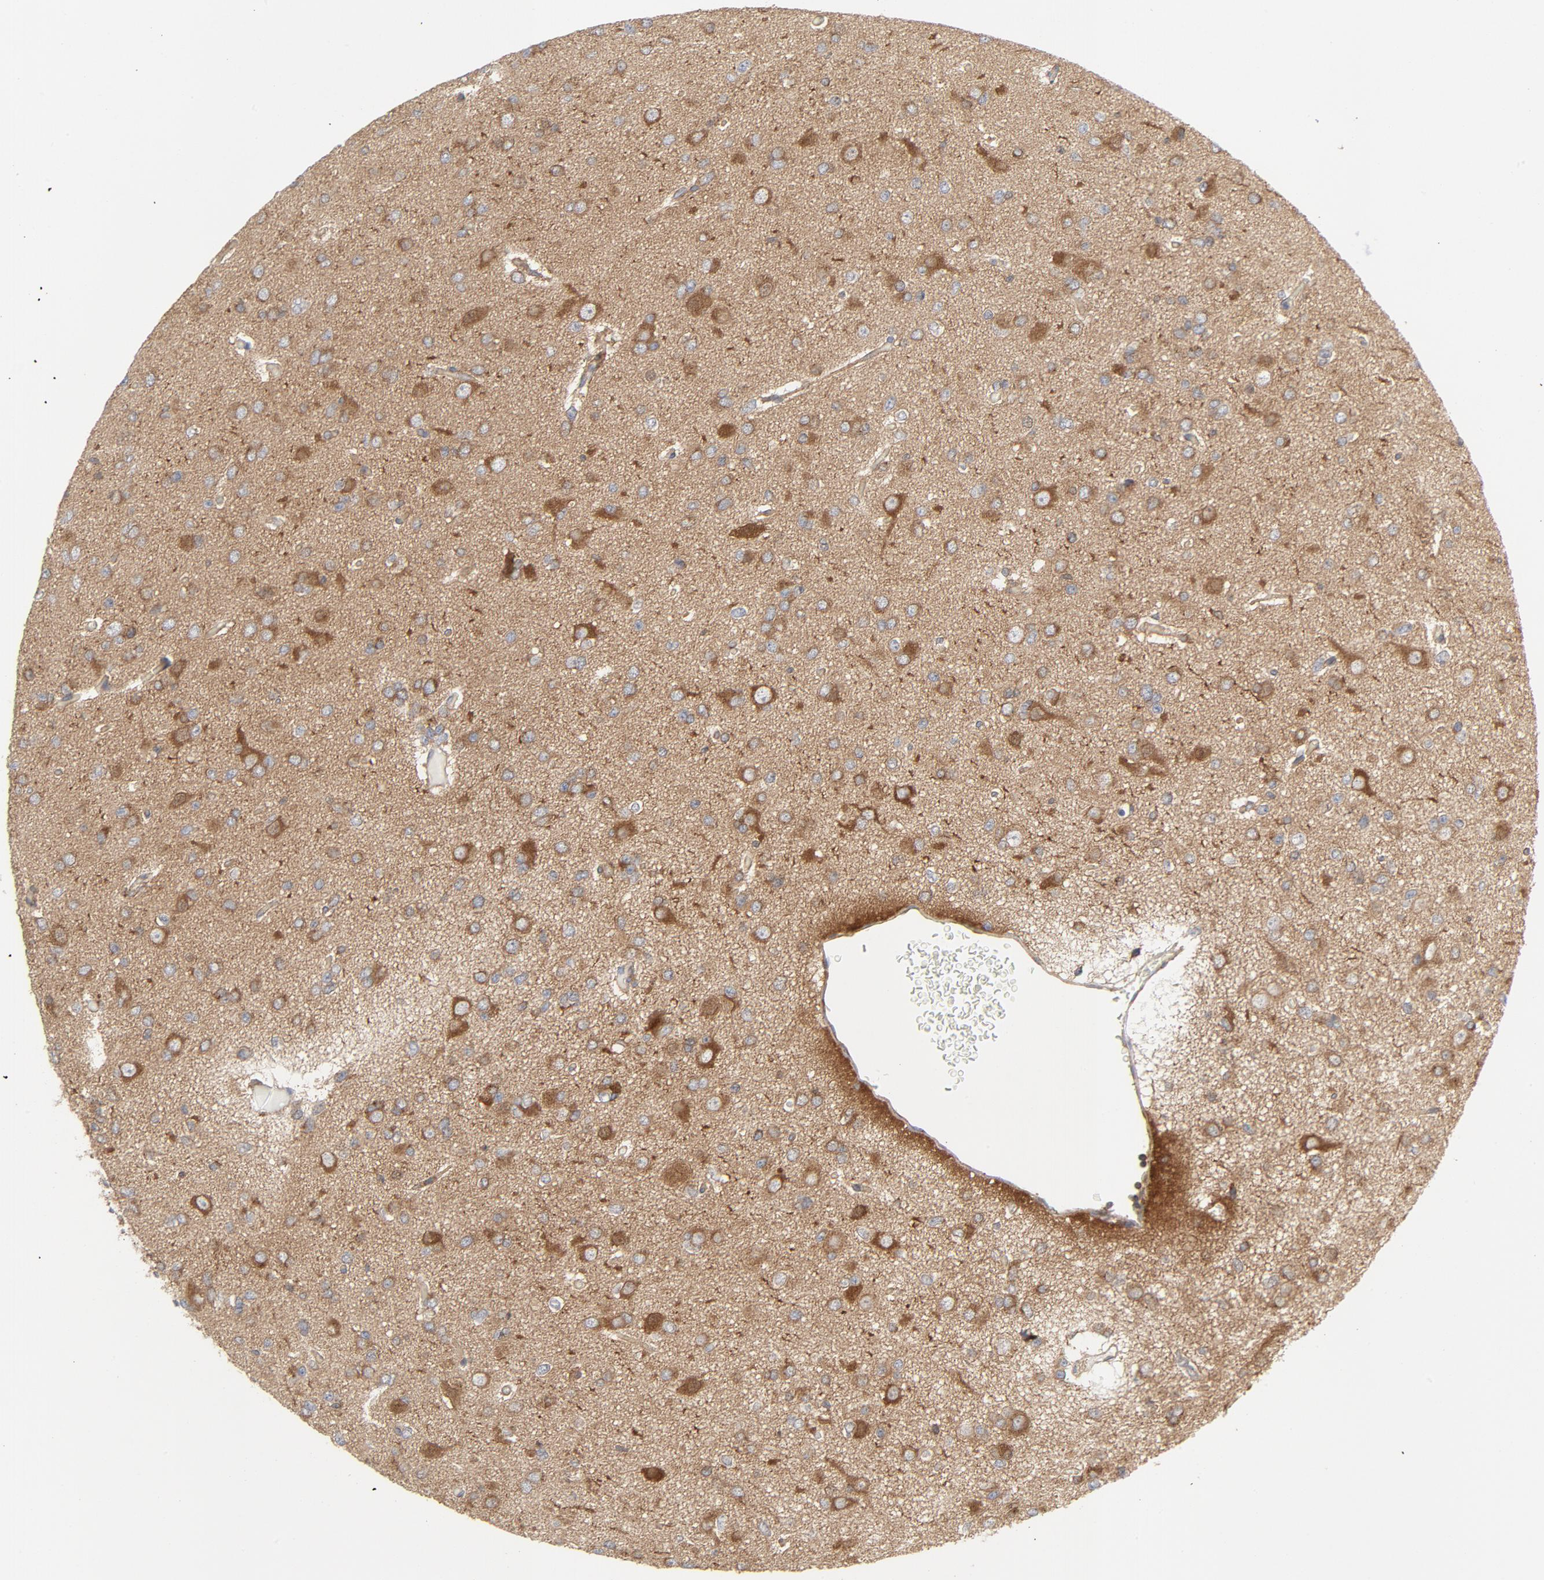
{"staining": {"intensity": "moderate", "quantity": "25%-75%", "location": "cytoplasmic/membranous"}, "tissue": "glioma", "cell_type": "Tumor cells", "image_type": "cancer", "snomed": [{"axis": "morphology", "description": "Glioma, malignant, Low grade"}, {"axis": "topography", "description": "Brain"}], "caption": "Malignant glioma (low-grade) was stained to show a protein in brown. There is medium levels of moderate cytoplasmic/membranous staining in about 25%-75% of tumor cells. The staining was performed using DAB (3,3'-diaminobenzidine), with brown indicating positive protein expression. Nuclei are stained blue with hematoxylin.", "gene": "RABEP1", "patient": {"sex": "male", "age": 42}}